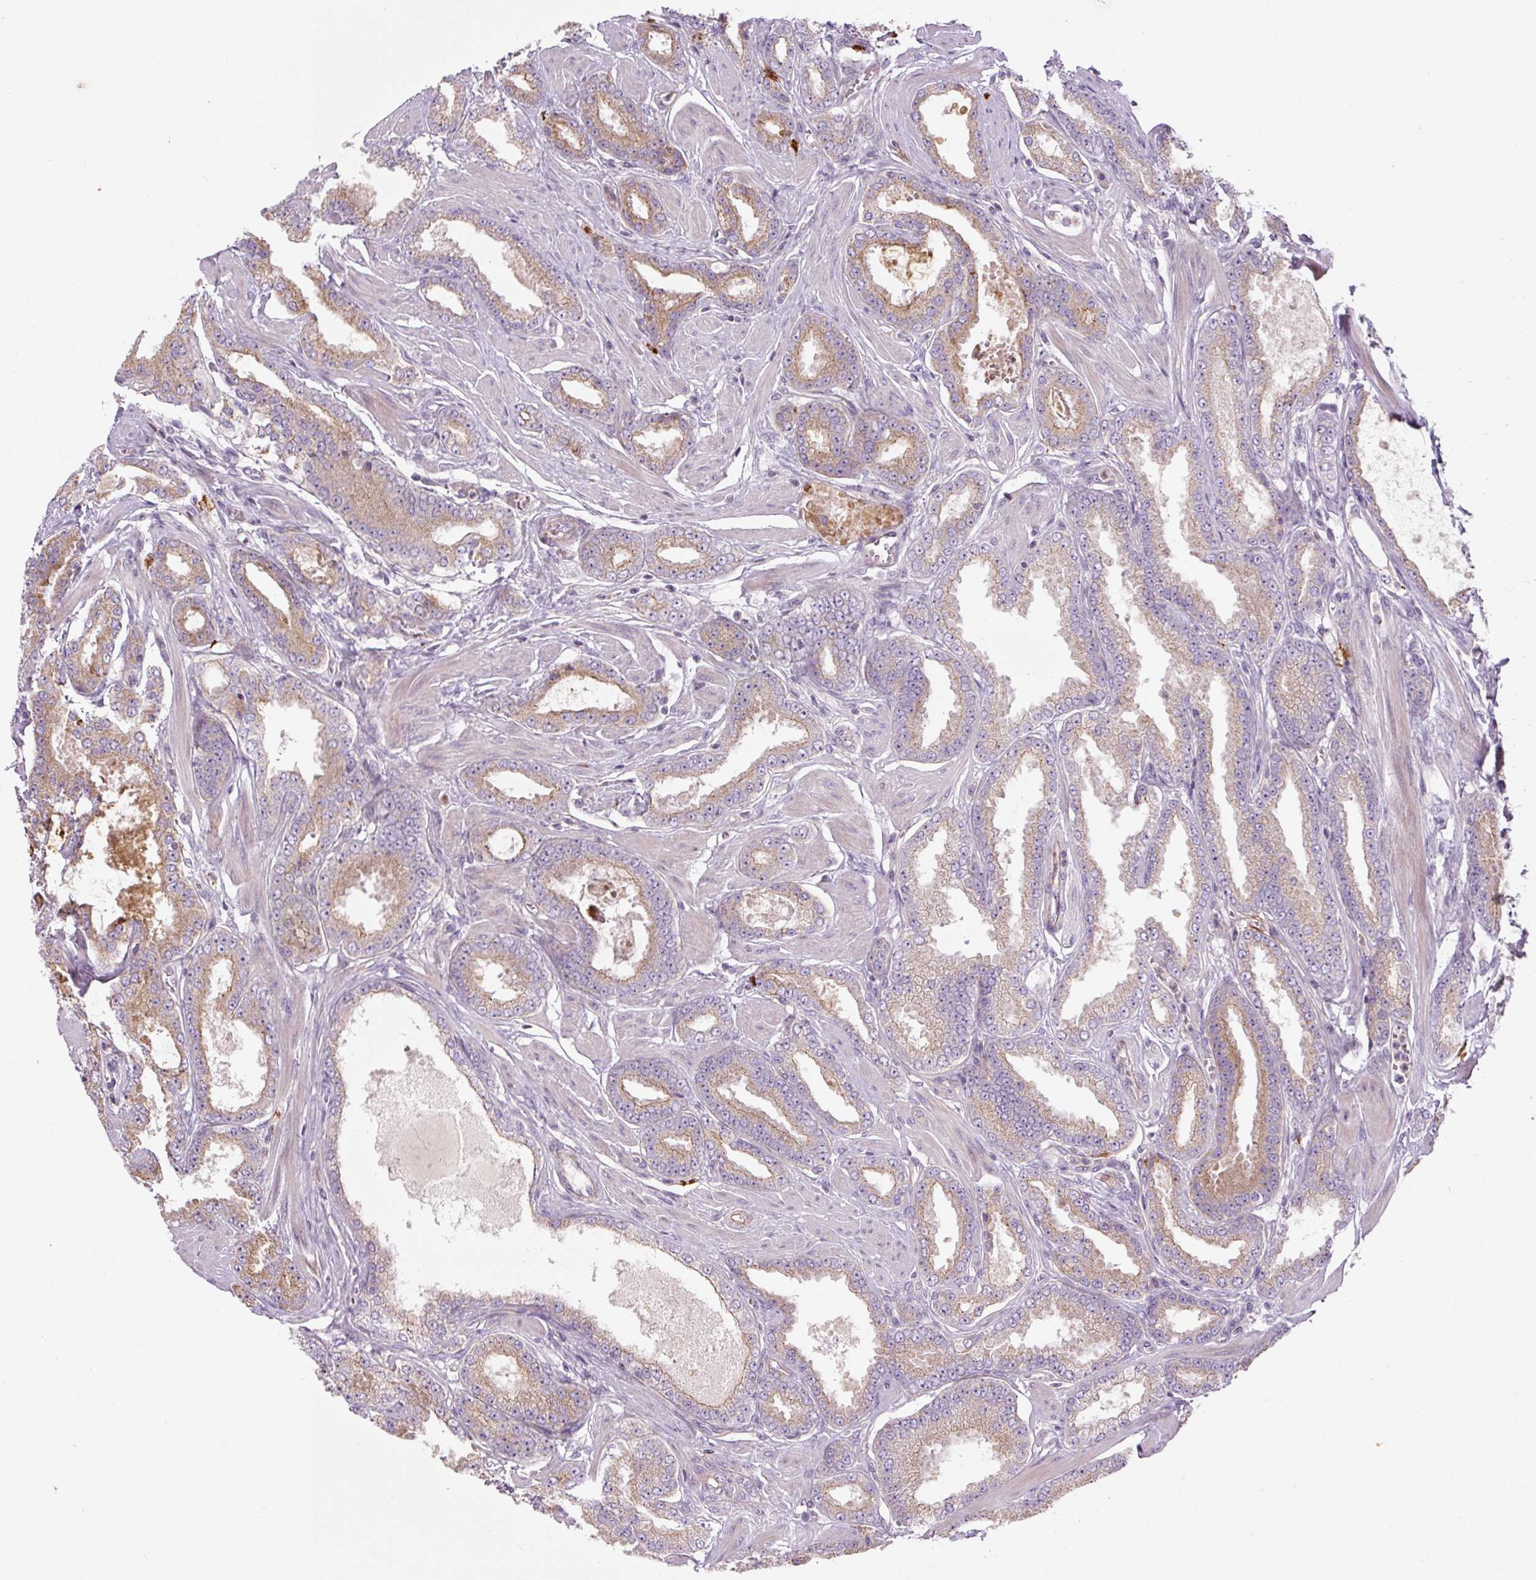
{"staining": {"intensity": "moderate", "quantity": "25%-75%", "location": "cytoplasmic/membranous"}, "tissue": "prostate cancer", "cell_type": "Tumor cells", "image_type": "cancer", "snomed": [{"axis": "morphology", "description": "Adenocarcinoma, Low grade"}, {"axis": "topography", "description": "Prostate"}], "caption": "This histopathology image exhibits immunohistochemistry staining of human prostate cancer (low-grade adenocarcinoma), with medium moderate cytoplasmic/membranous expression in about 25%-75% of tumor cells.", "gene": "CCNI2", "patient": {"sex": "male", "age": 42}}